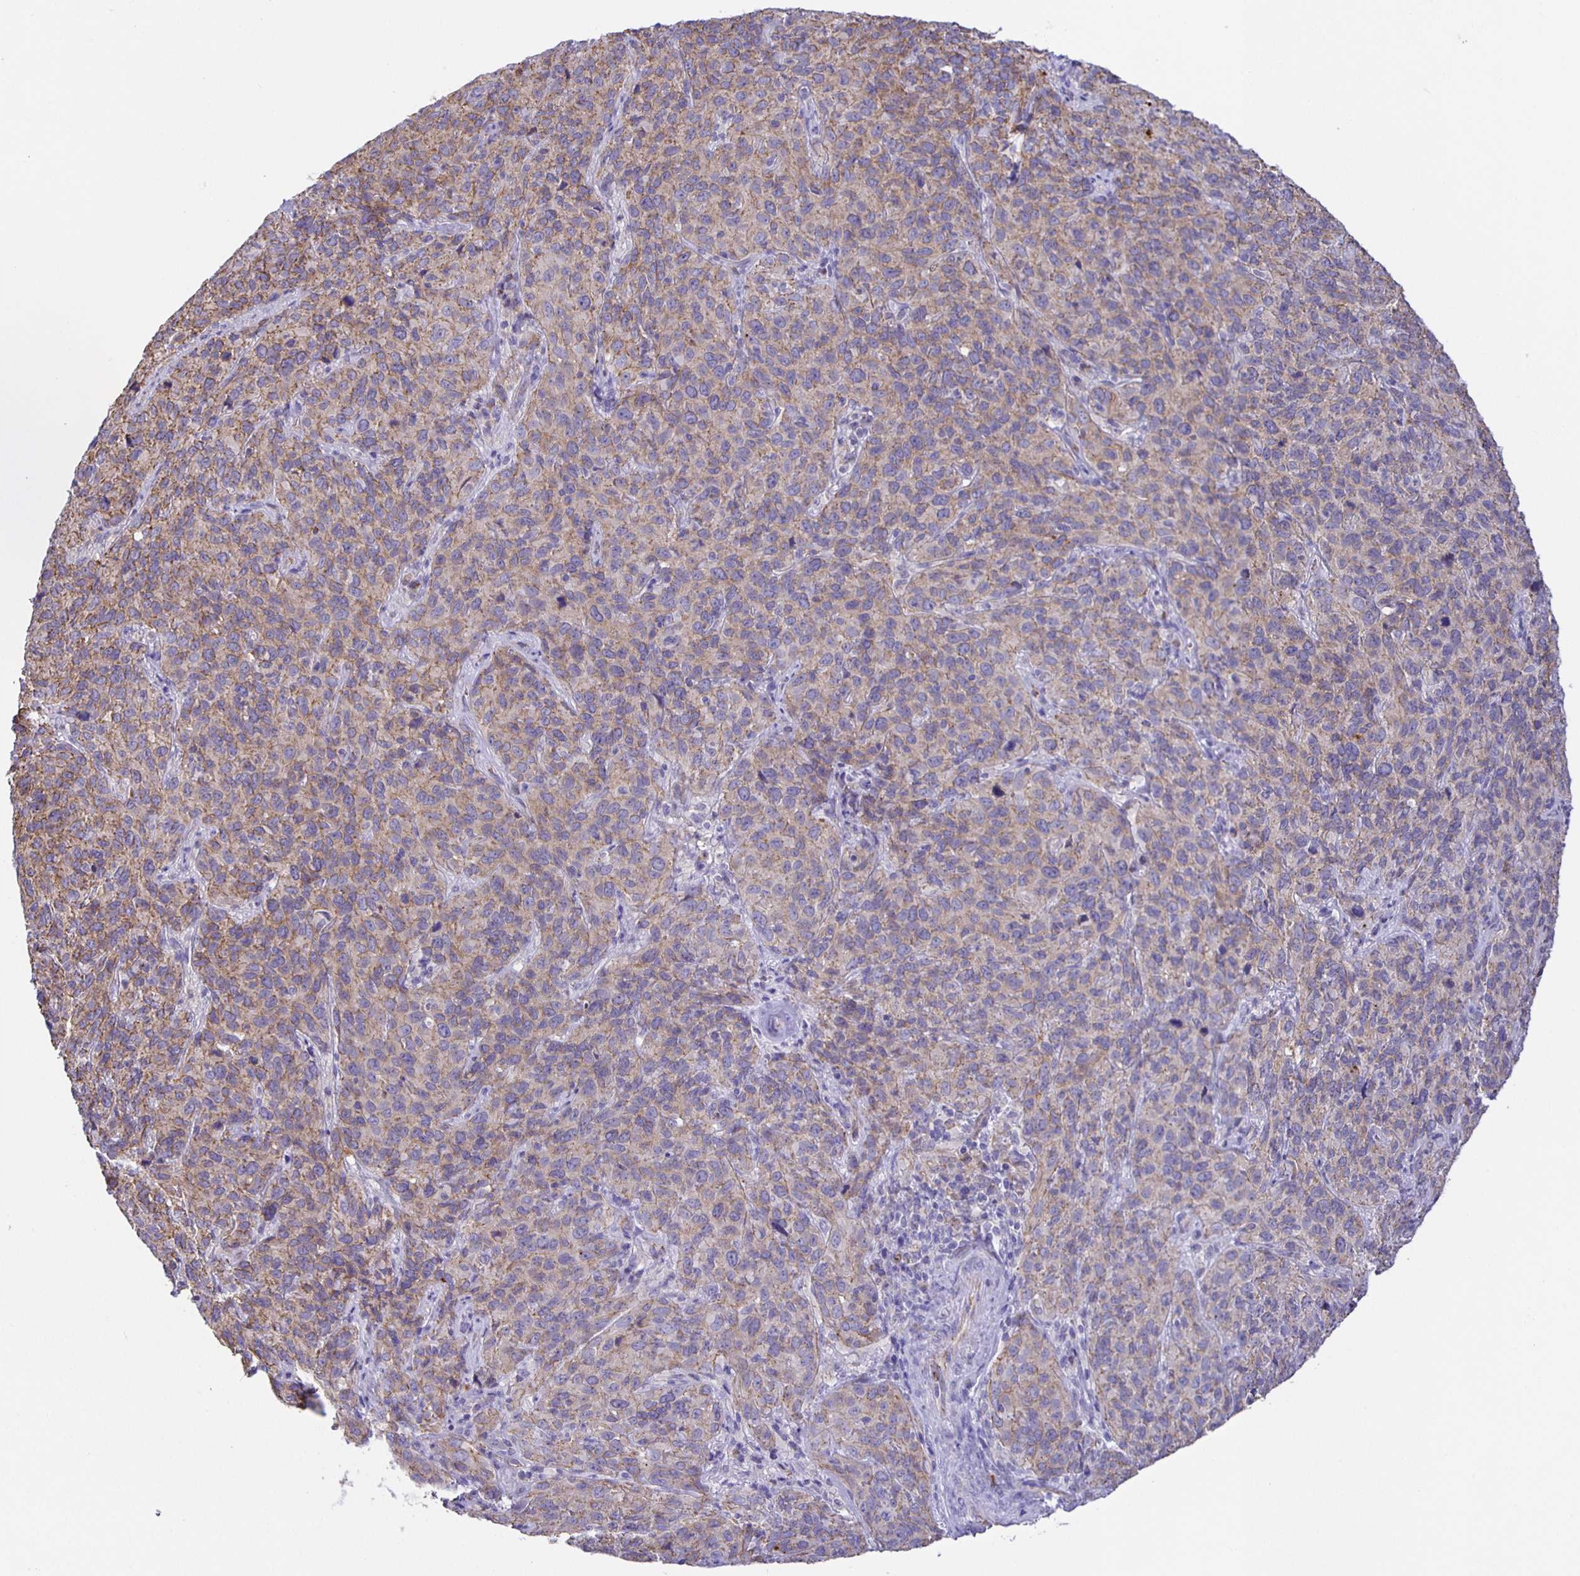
{"staining": {"intensity": "weak", "quantity": "25%-75%", "location": "cytoplasmic/membranous"}, "tissue": "cervical cancer", "cell_type": "Tumor cells", "image_type": "cancer", "snomed": [{"axis": "morphology", "description": "Squamous cell carcinoma, NOS"}, {"axis": "topography", "description": "Cervix"}], "caption": "Protein expression analysis of human squamous cell carcinoma (cervical) reveals weak cytoplasmic/membranous positivity in about 25%-75% of tumor cells.", "gene": "JMJD4", "patient": {"sex": "female", "age": 51}}